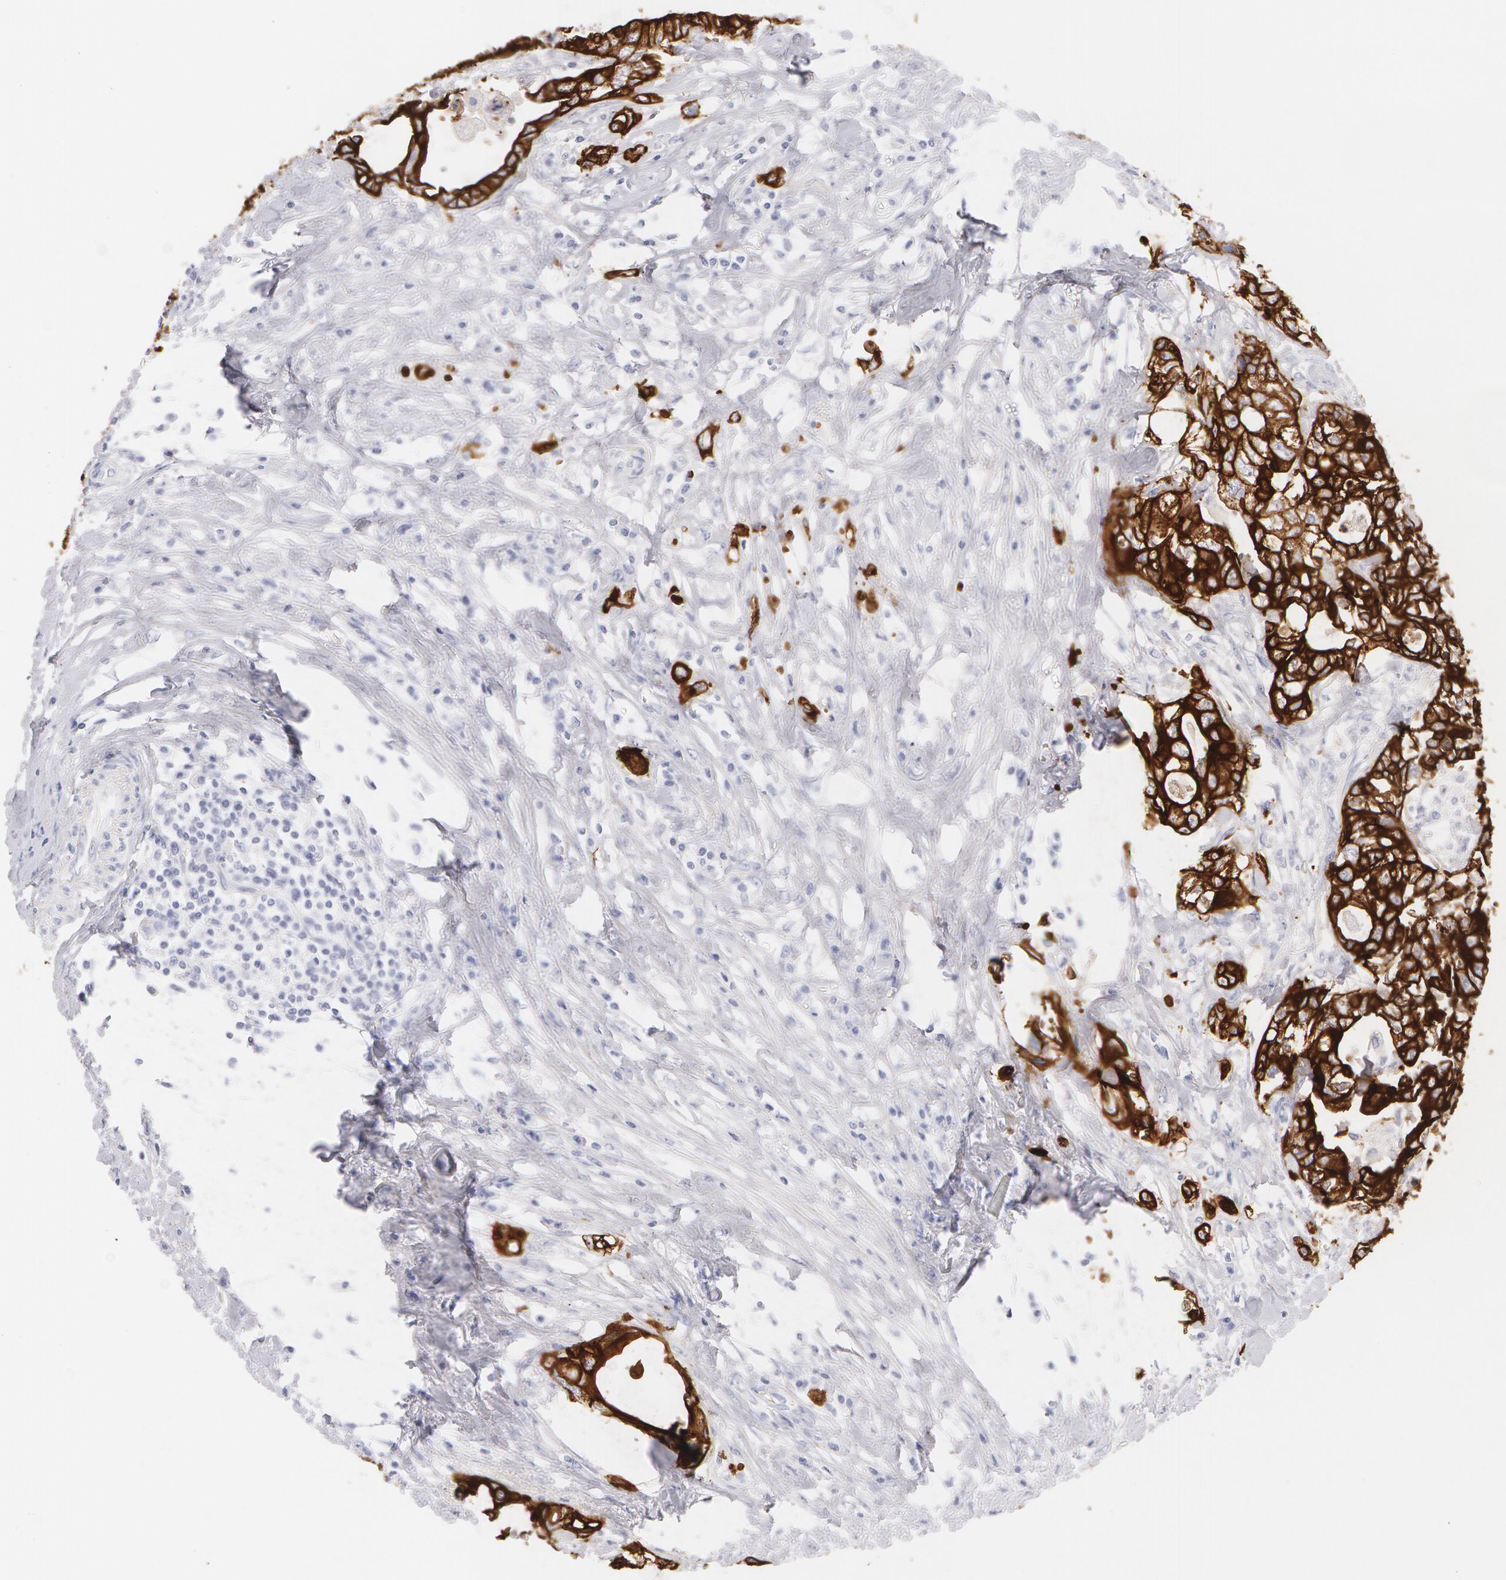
{"staining": {"intensity": "strong", "quantity": ">75%", "location": "cytoplasmic/membranous"}, "tissue": "colorectal cancer", "cell_type": "Tumor cells", "image_type": "cancer", "snomed": [{"axis": "morphology", "description": "Adenocarcinoma, NOS"}, {"axis": "topography", "description": "Rectum"}], "caption": "This histopathology image displays immunohistochemistry staining of colorectal cancer (adenocarcinoma), with high strong cytoplasmic/membranous positivity in about >75% of tumor cells.", "gene": "KRT8", "patient": {"sex": "female", "age": 57}}